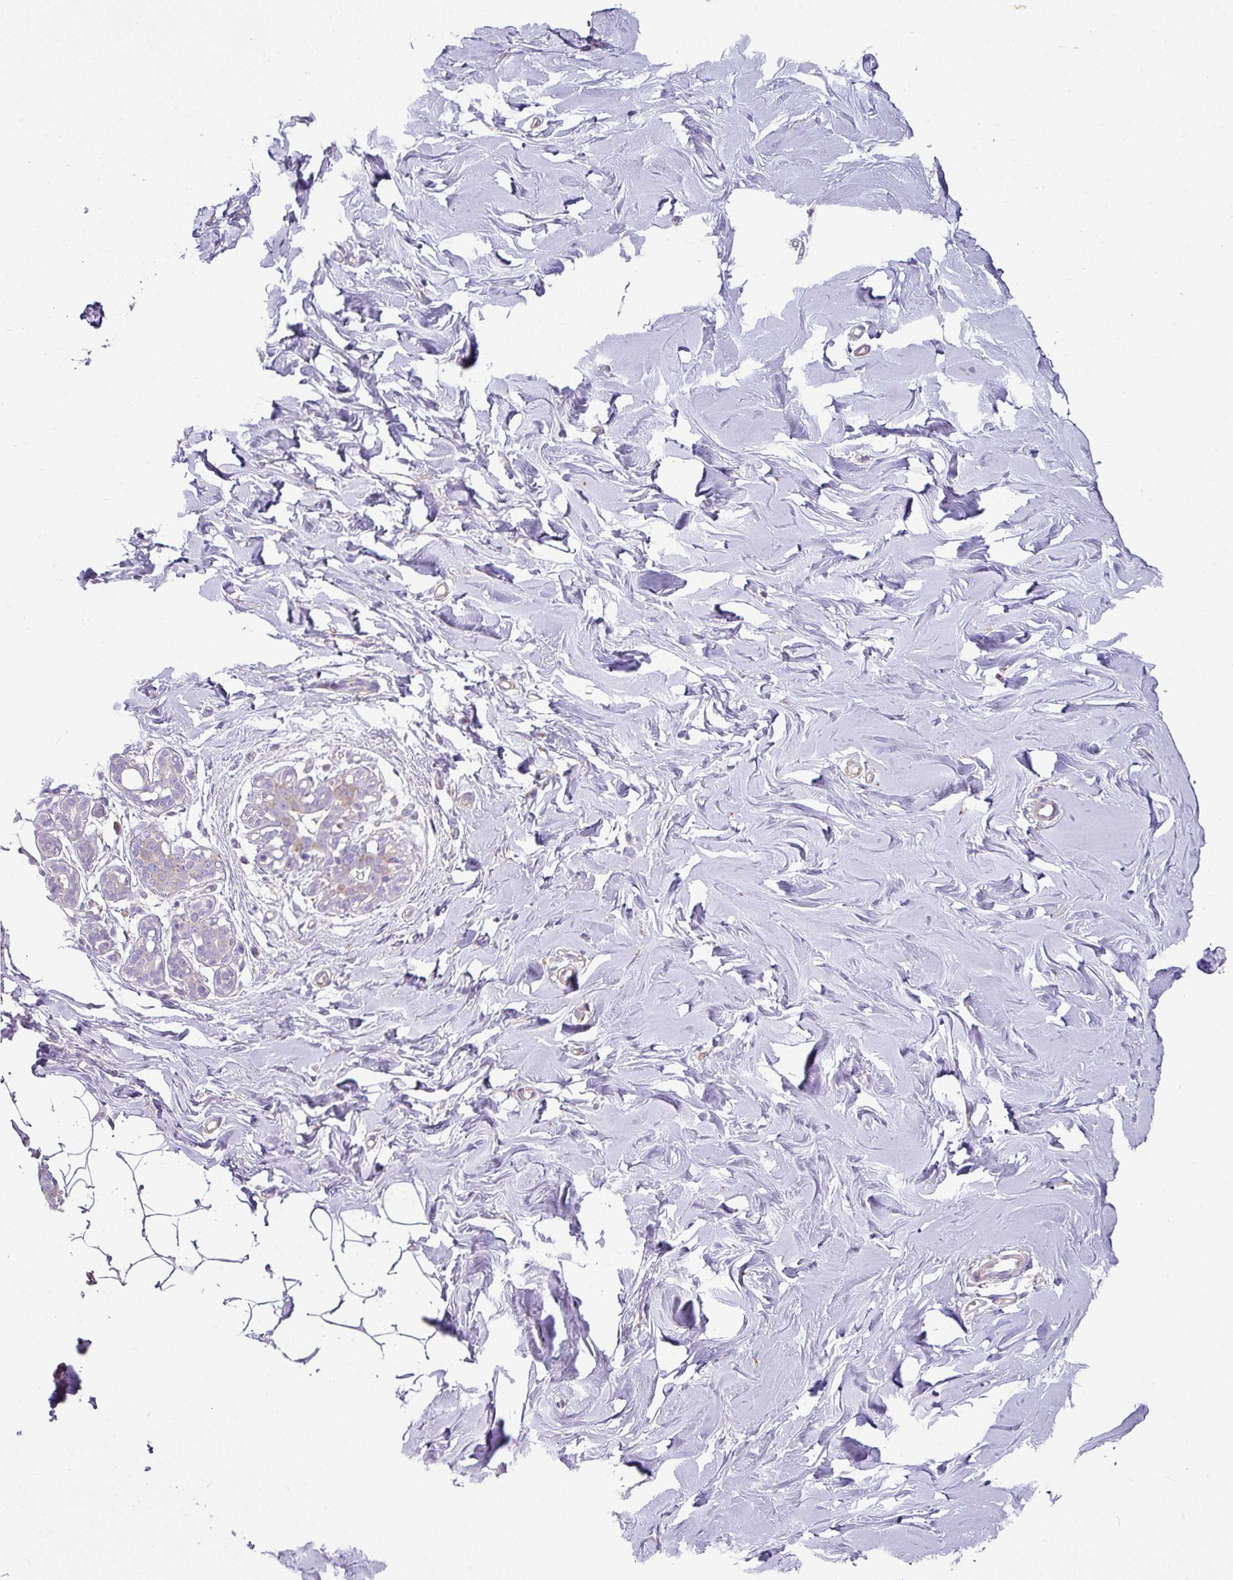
{"staining": {"intensity": "negative", "quantity": "none", "location": "none"}, "tissue": "breast", "cell_type": "Adipocytes", "image_type": "normal", "snomed": [{"axis": "morphology", "description": "Normal tissue, NOS"}, {"axis": "topography", "description": "Breast"}], "caption": "DAB (3,3'-diaminobenzidine) immunohistochemical staining of unremarkable breast reveals no significant expression in adipocytes. (DAB immunohistochemistry (IHC) visualized using brightfield microscopy, high magnification).", "gene": "XNDC1N", "patient": {"sex": "female", "age": 27}}